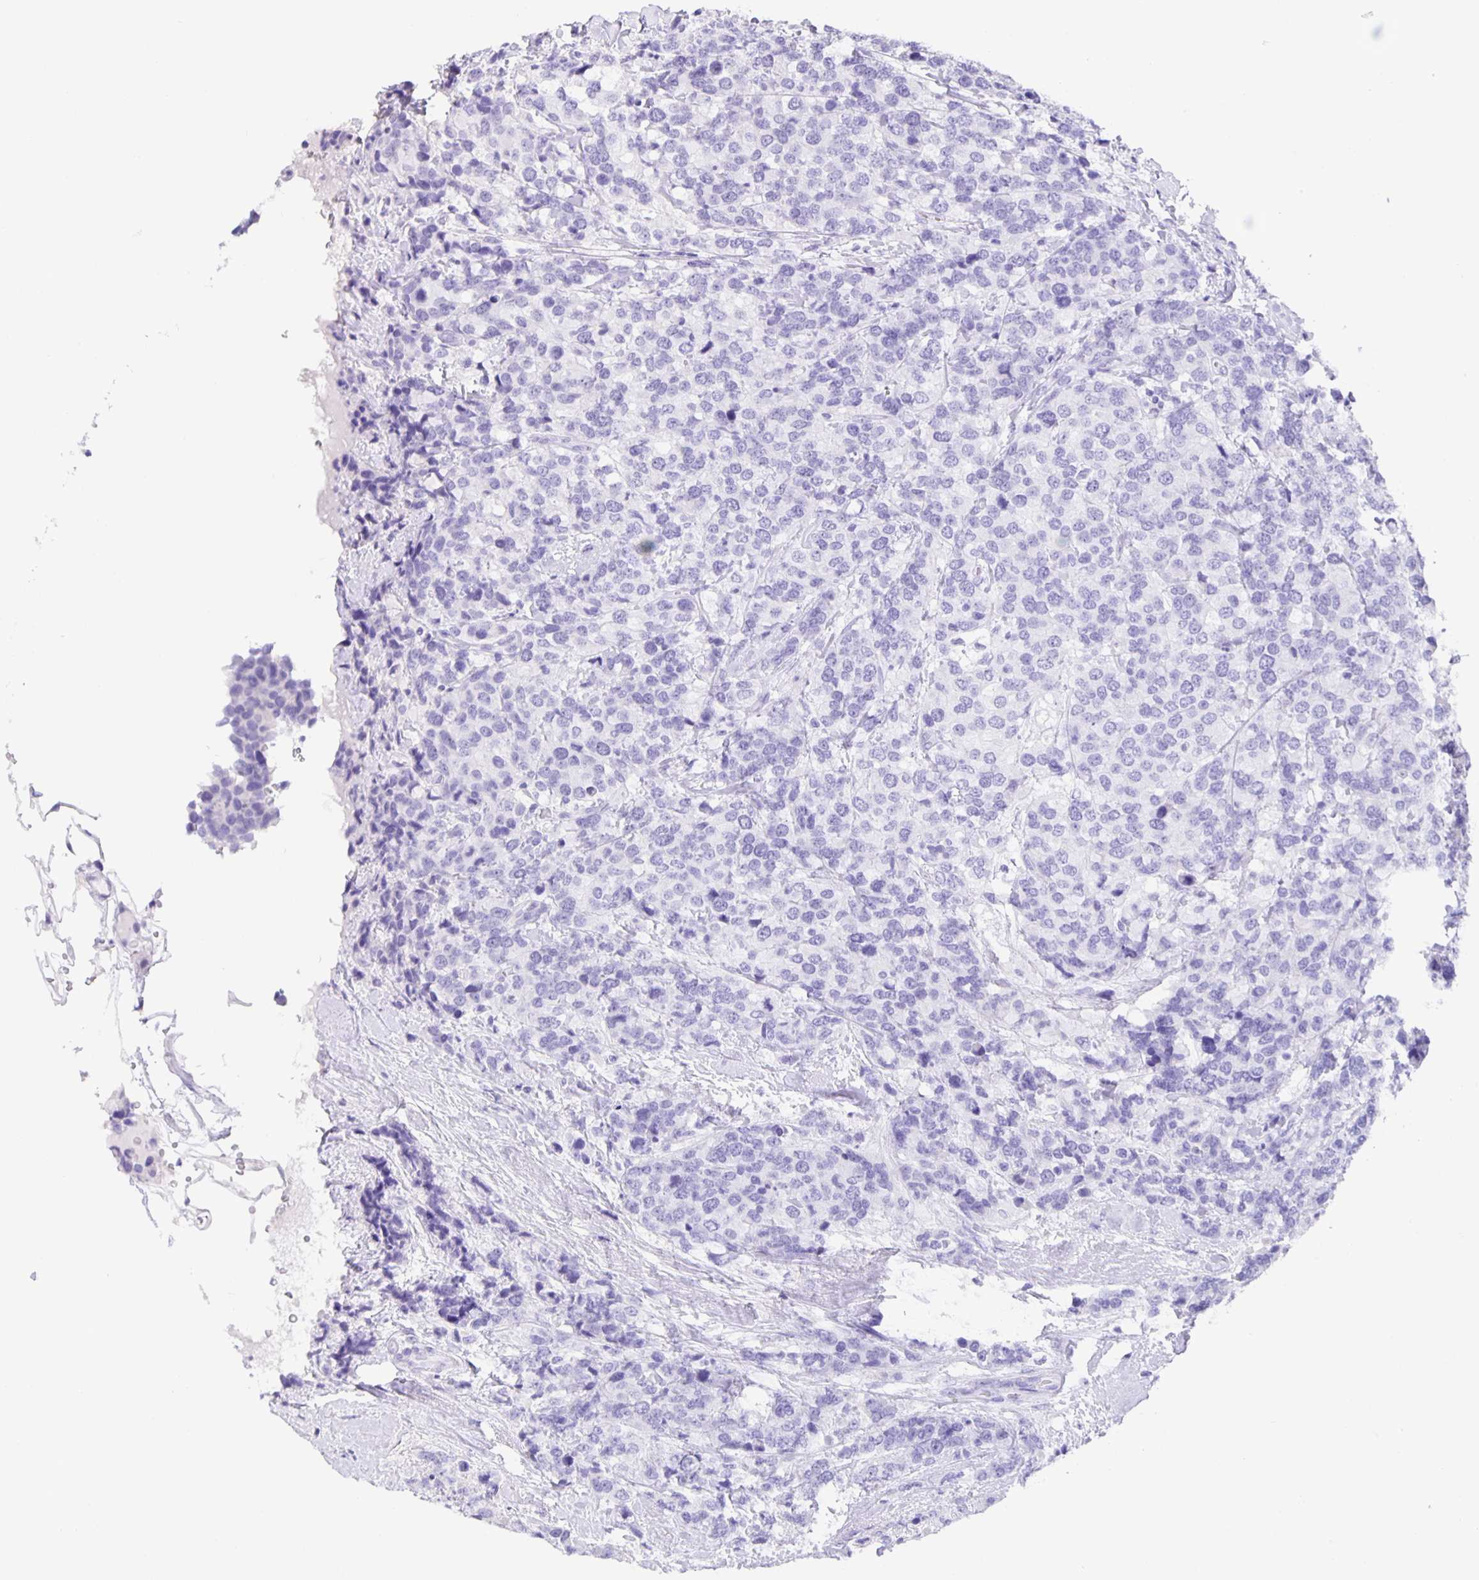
{"staining": {"intensity": "negative", "quantity": "none", "location": "none"}, "tissue": "breast cancer", "cell_type": "Tumor cells", "image_type": "cancer", "snomed": [{"axis": "morphology", "description": "Lobular carcinoma"}, {"axis": "topography", "description": "Breast"}], "caption": "This is an IHC histopathology image of human breast cancer. There is no staining in tumor cells.", "gene": "GUCA2A", "patient": {"sex": "female", "age": 59}}